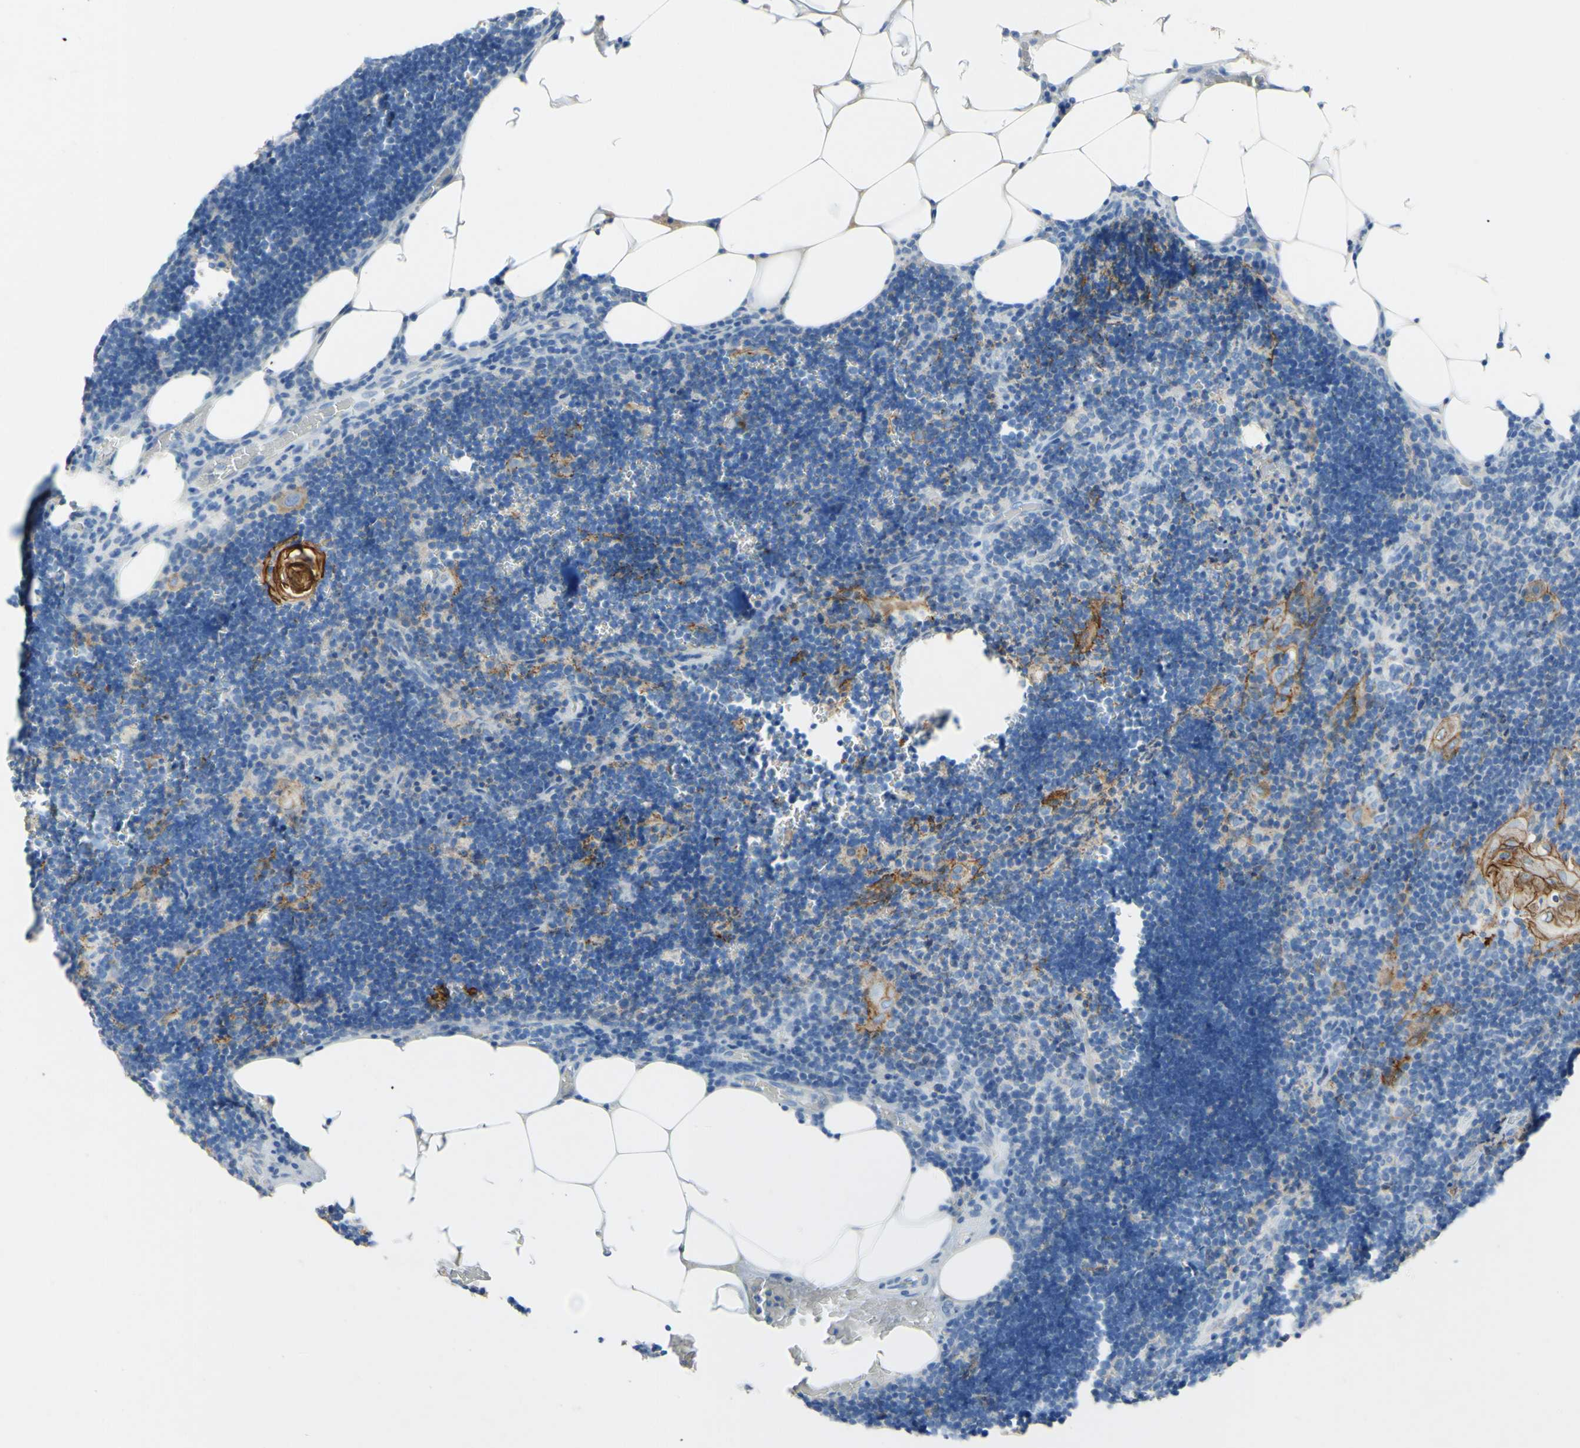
{"staining": {"intensity": "weak", "quantity": "<25%", "location": "cytoplasmic/membranous"}, "tissue": "lymph node", "cell_type": "Germinal center cells", "image_type": "normal", "snomed": [{"axis": "morphology", "description": "Normal tissue, NOS"}, {"axis": "topography", "description": "Lymph node"}], "caption": "Germinal center cells are negative for brown protein staining in unremarkable lymph node. (Immunohistochemistry (ihc), brightfield microscopy, high magnification).", "gene": "DSC2", "patient": {"sex": "male", "age": 33}}